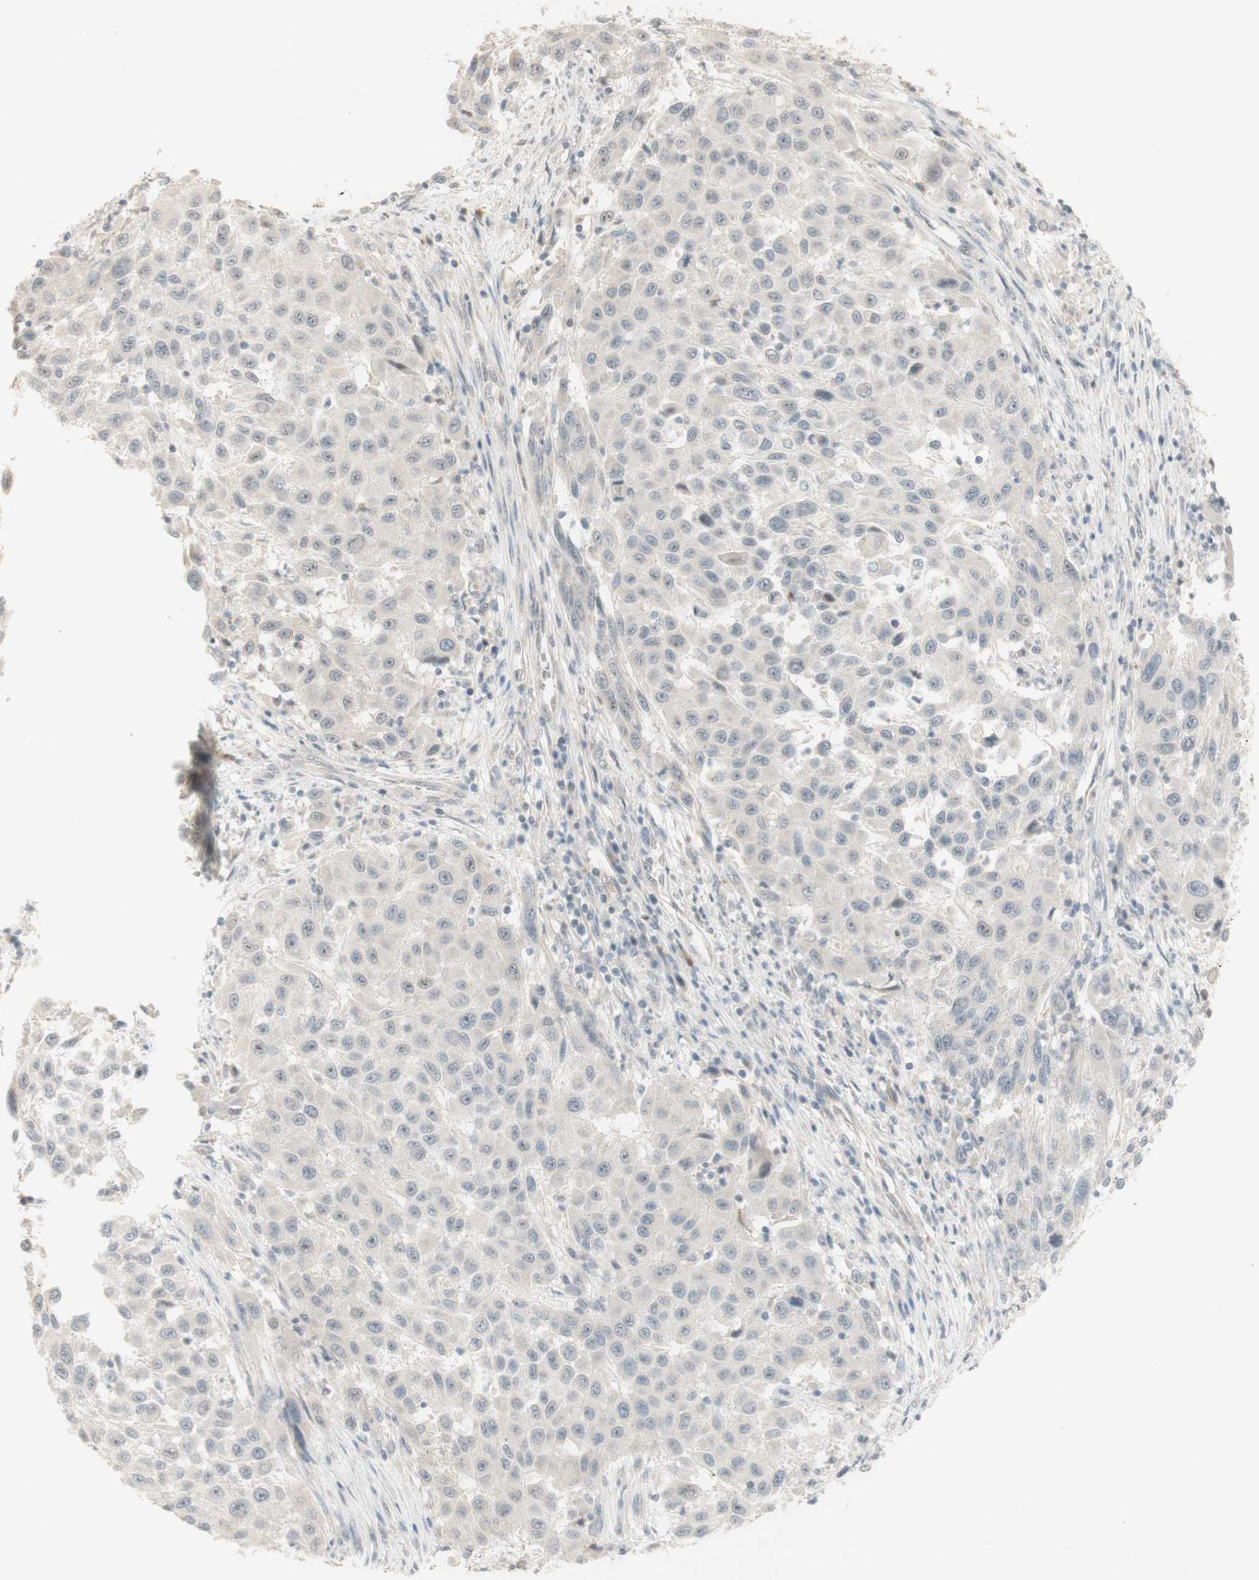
{"staining": {"intensity": "negative", "quantity": "none", "location": "none"}, "tissue": "melanoma", "cell_type": "Tumor cells", "image_type": "cancer", "snomed": [{"axis": "morphology", "description": "Malignant melanoma, Metastatic site"}, {"axis": "topography", "description": "Lymph node"}], "caption": "This is an IHC image of malignant melanoma (metastatic site). There is no positivity in tumor cells.", "gene": "PLCD4", "patient": {"sex": "male", "age": 61}}